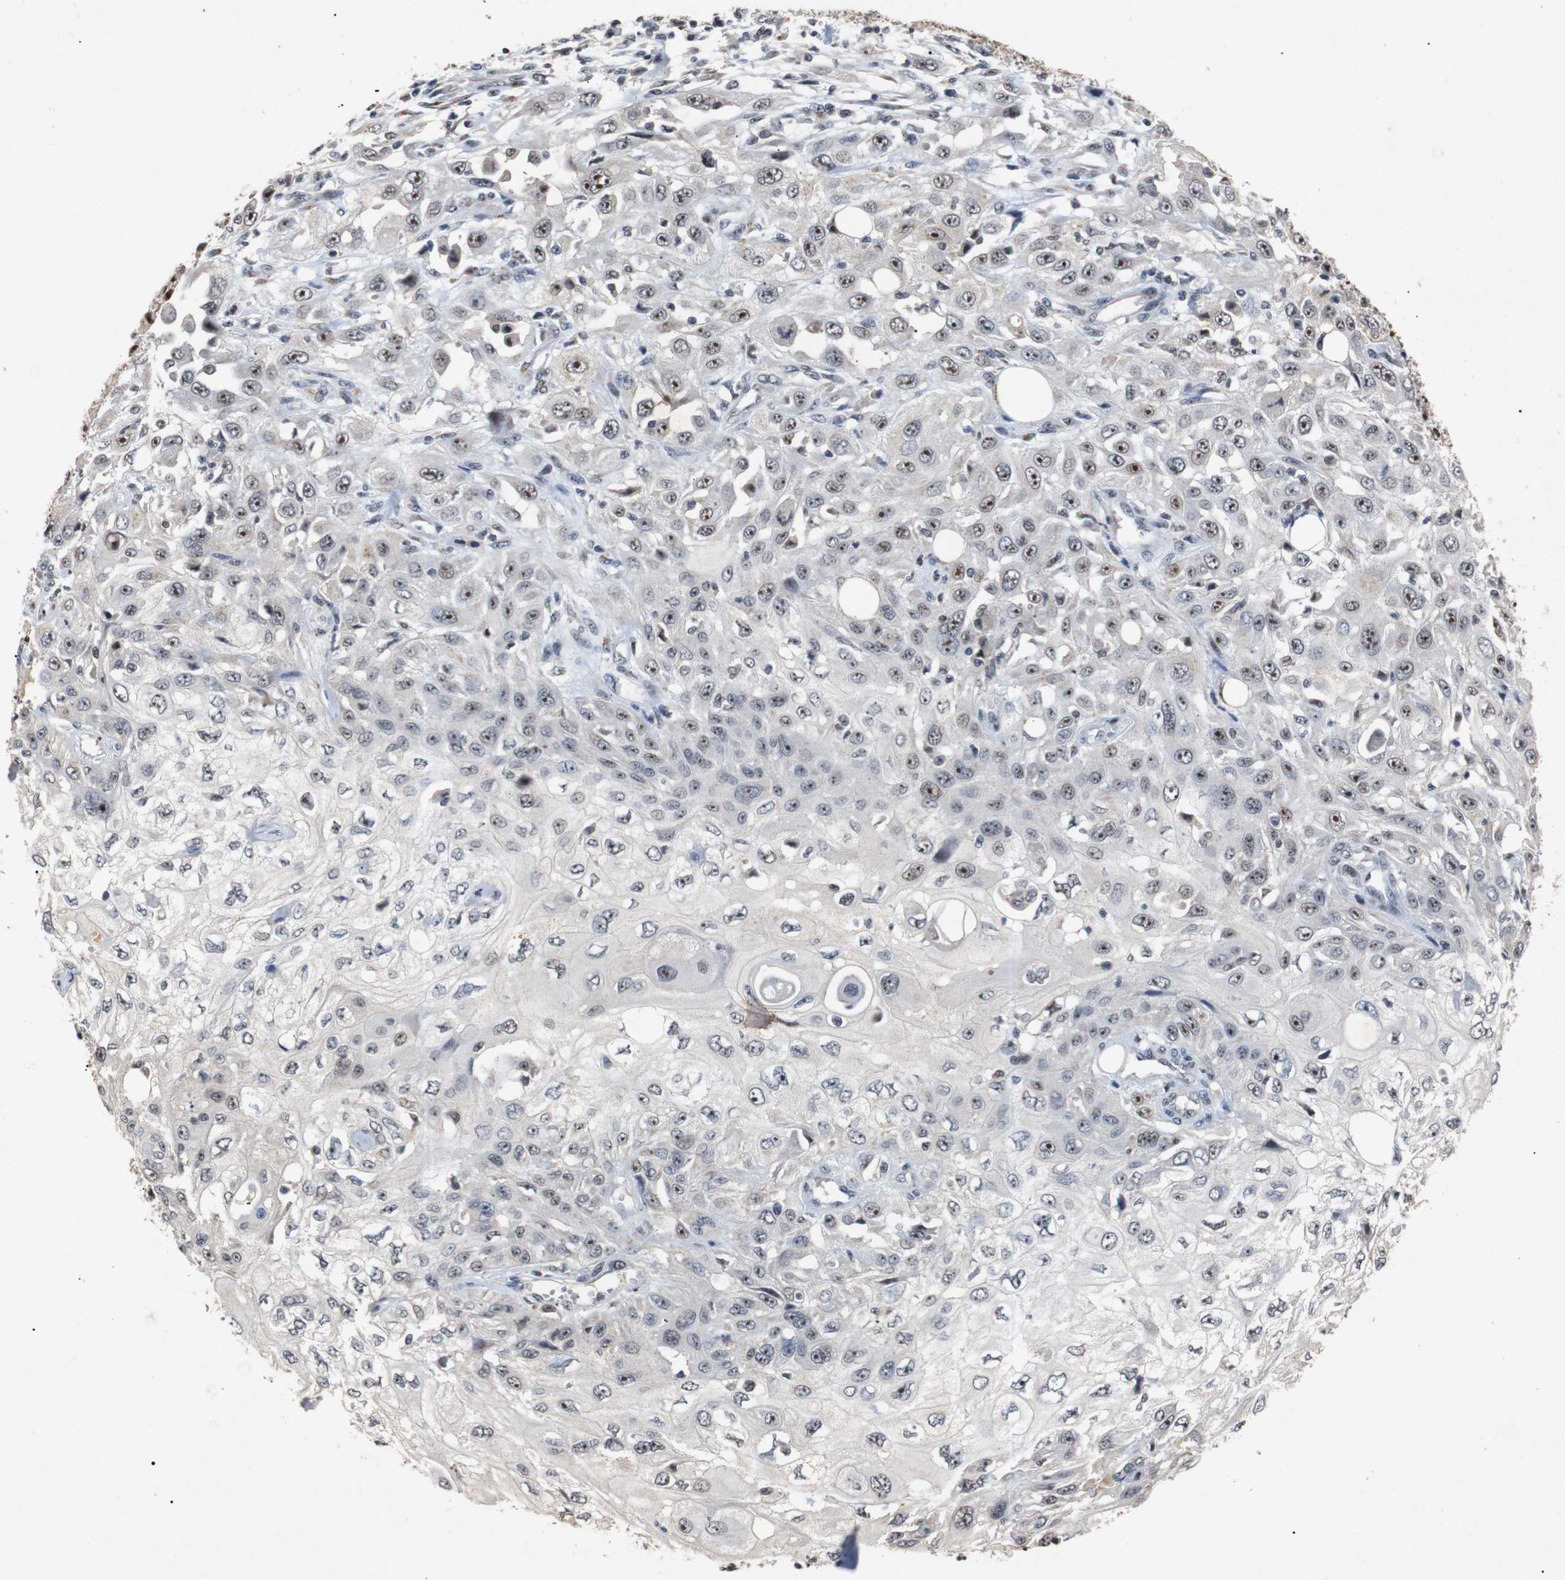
{"staining": {"intensity": "moderate", "quantity": ">75%", "location": "nuclear"}, "tissue": "skin cancer", "cell_type": "Tumor cells", "image_type": "cancer", "snomed": [{"axis": "morphology", "description": "Squamous cell carcinoma, NOS"}, {"axis": "topography", "description": "Skin"}], "caption": "Approximately >75% of tumor cells in skin cancer display moderate nuclear protein staining as visualized by brown immunohistochemical staining.", "gene": "PARN", "patient": {"sex": "male", "age": 75}}